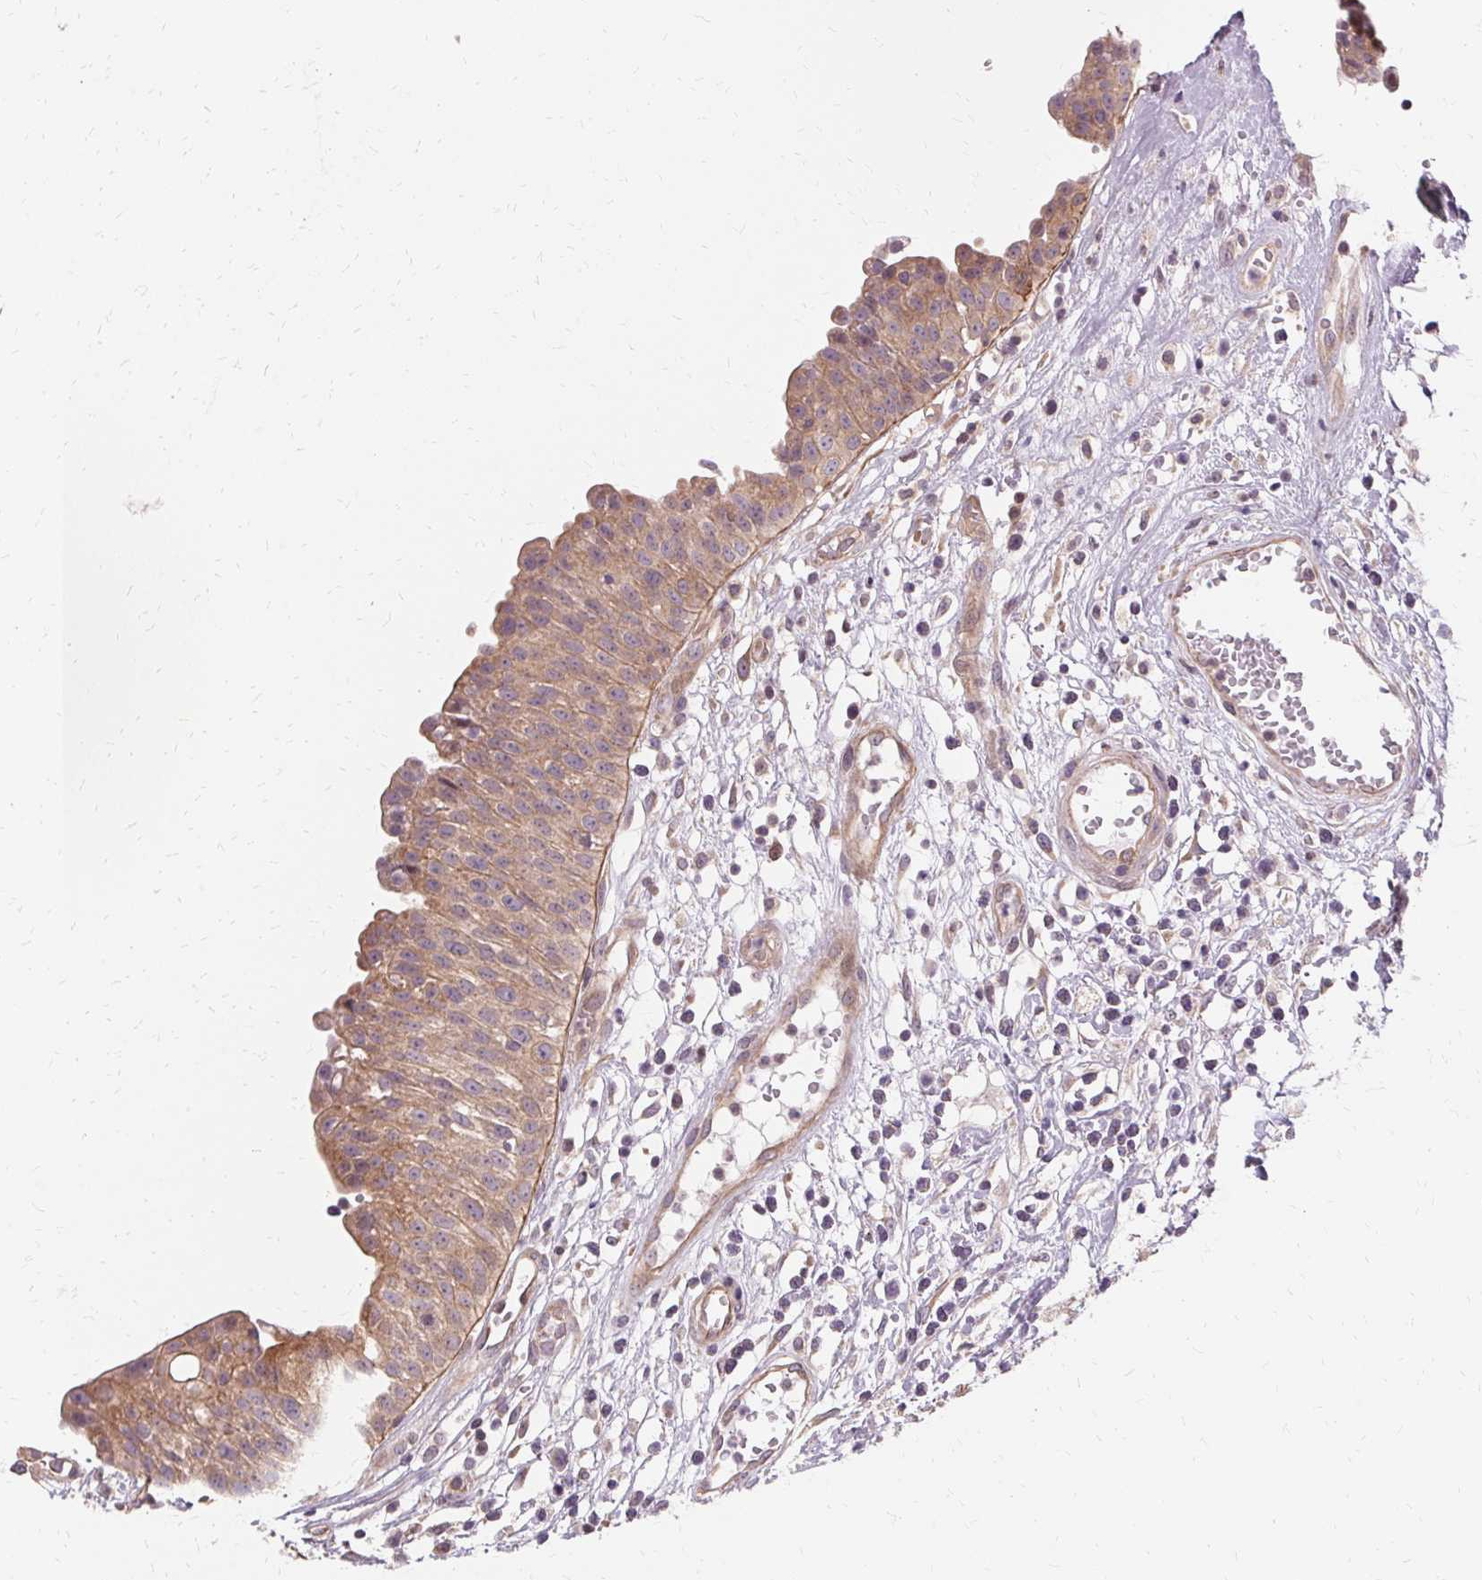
{"staining": {"intensity": "moderate", "quantity": ">75%", "location": "cytoplasmic/membranous"}, "tissue": "urinary bladder", "cell_type": "Urothelial cells", "image_type": "normal", "snomed": [{"axis": "morphology", "description": "Normal tissue, NOS"}, {"axis": "topography", "description": "Urinary bladder"}], "caption": "Urinary bladder stained for a protein (brown) exhibits moderate cytoplasmic/membranous positive positivity in about >75% of urothelial cells.", "gene": "USP8", "patient": {"sex": "male", "age": 64}}